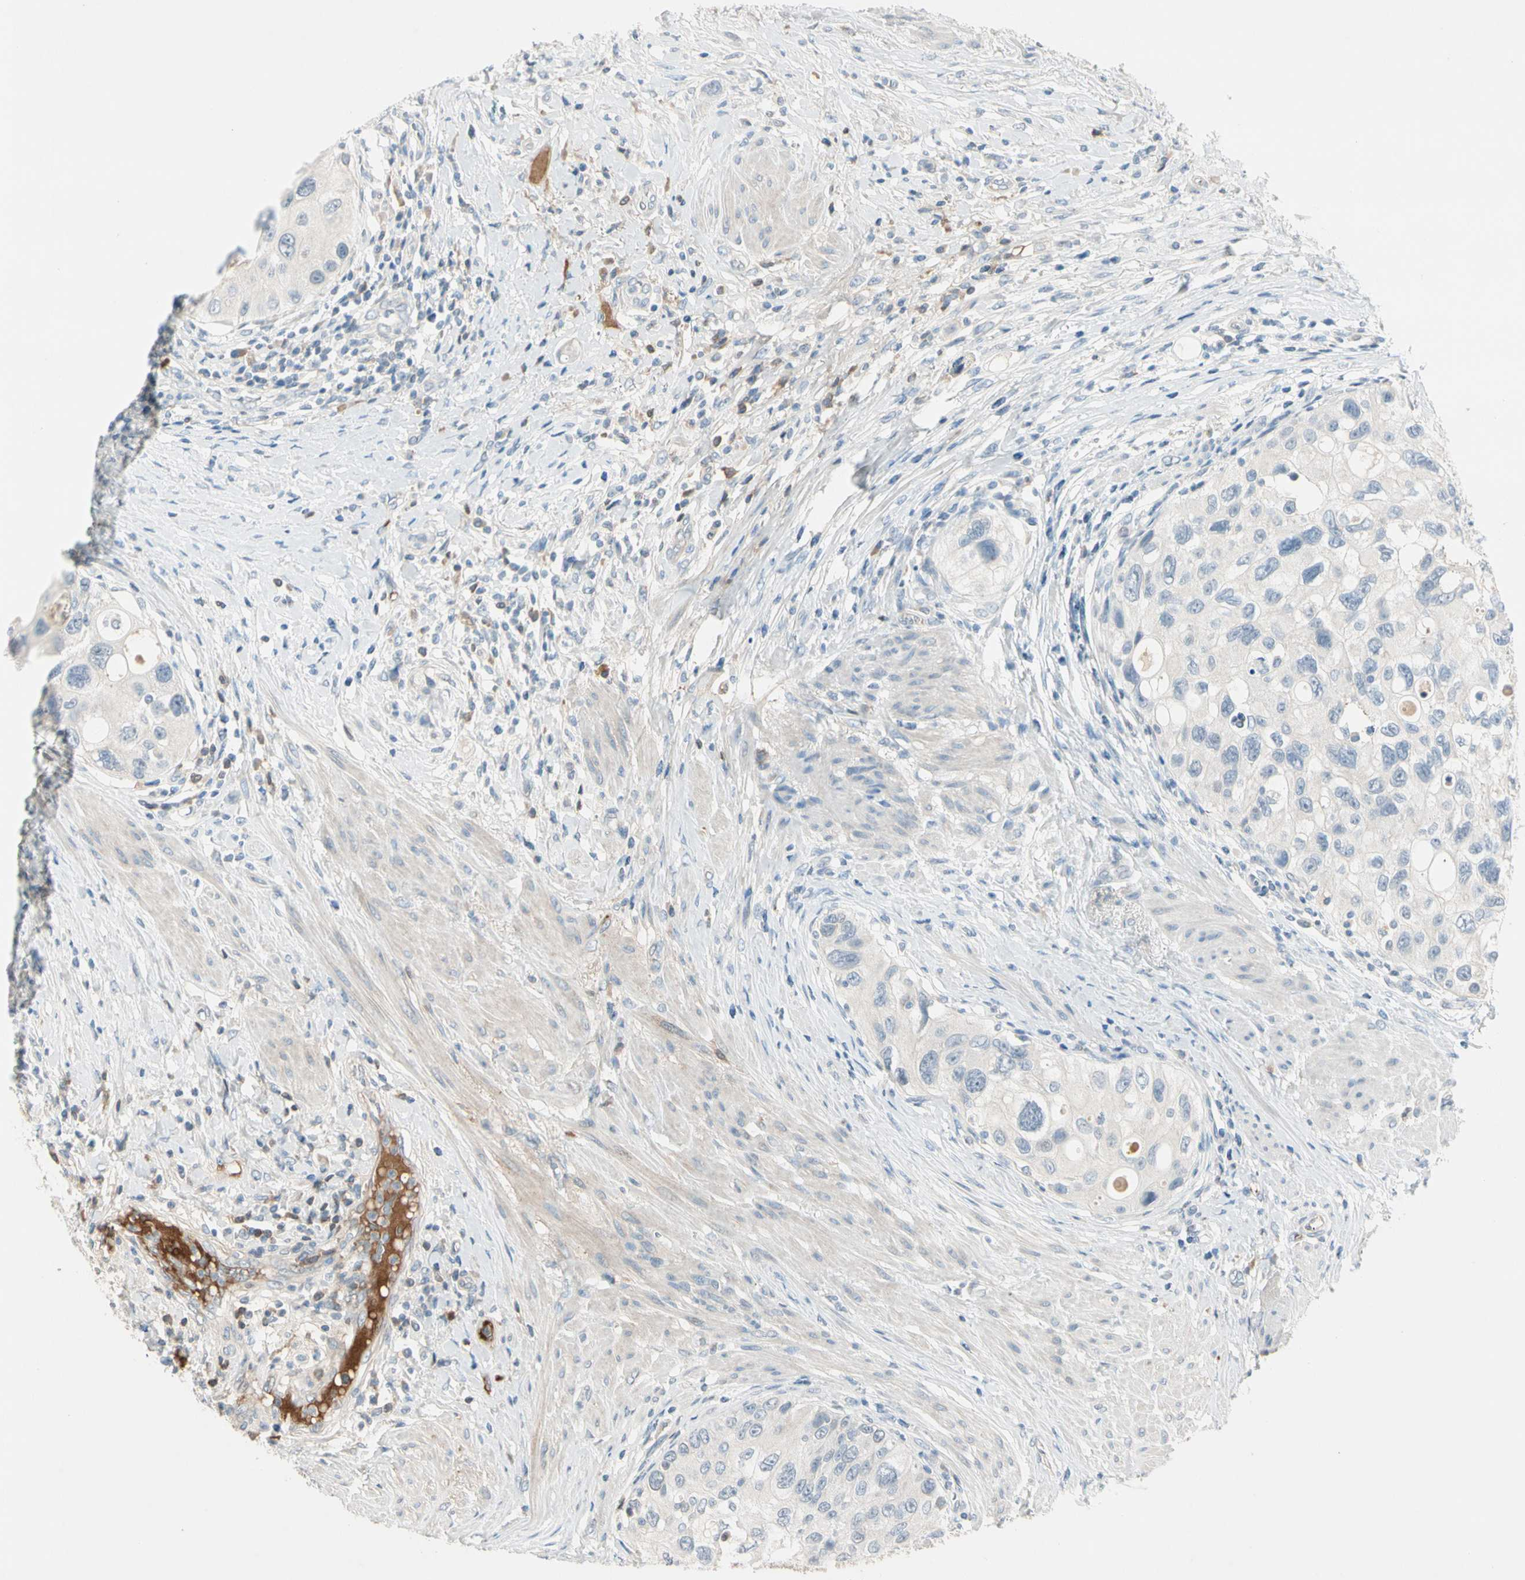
{"staining": {"intensity": "negative", "quantity": "none", "location": "none"}, "tissue": "urothelial cancer", "cell_type": "Tumor cells", "image_type": "cancer", "snomed": [{"axis": "morphology", "description": "Urothelial carcinoma, High grade"}, {"axis": "topography", "description": "Urinary bladder"}], "caption": "This image is of high-grade urothelial carcinoma stained with immunohistochemistry (IHC) to label a protein in brown with the nuclei are counter-stained blue. There is no positivity in tumor cells.", "gene": "SERPIND1", "patient": {"sex": "female", "age": 56}}